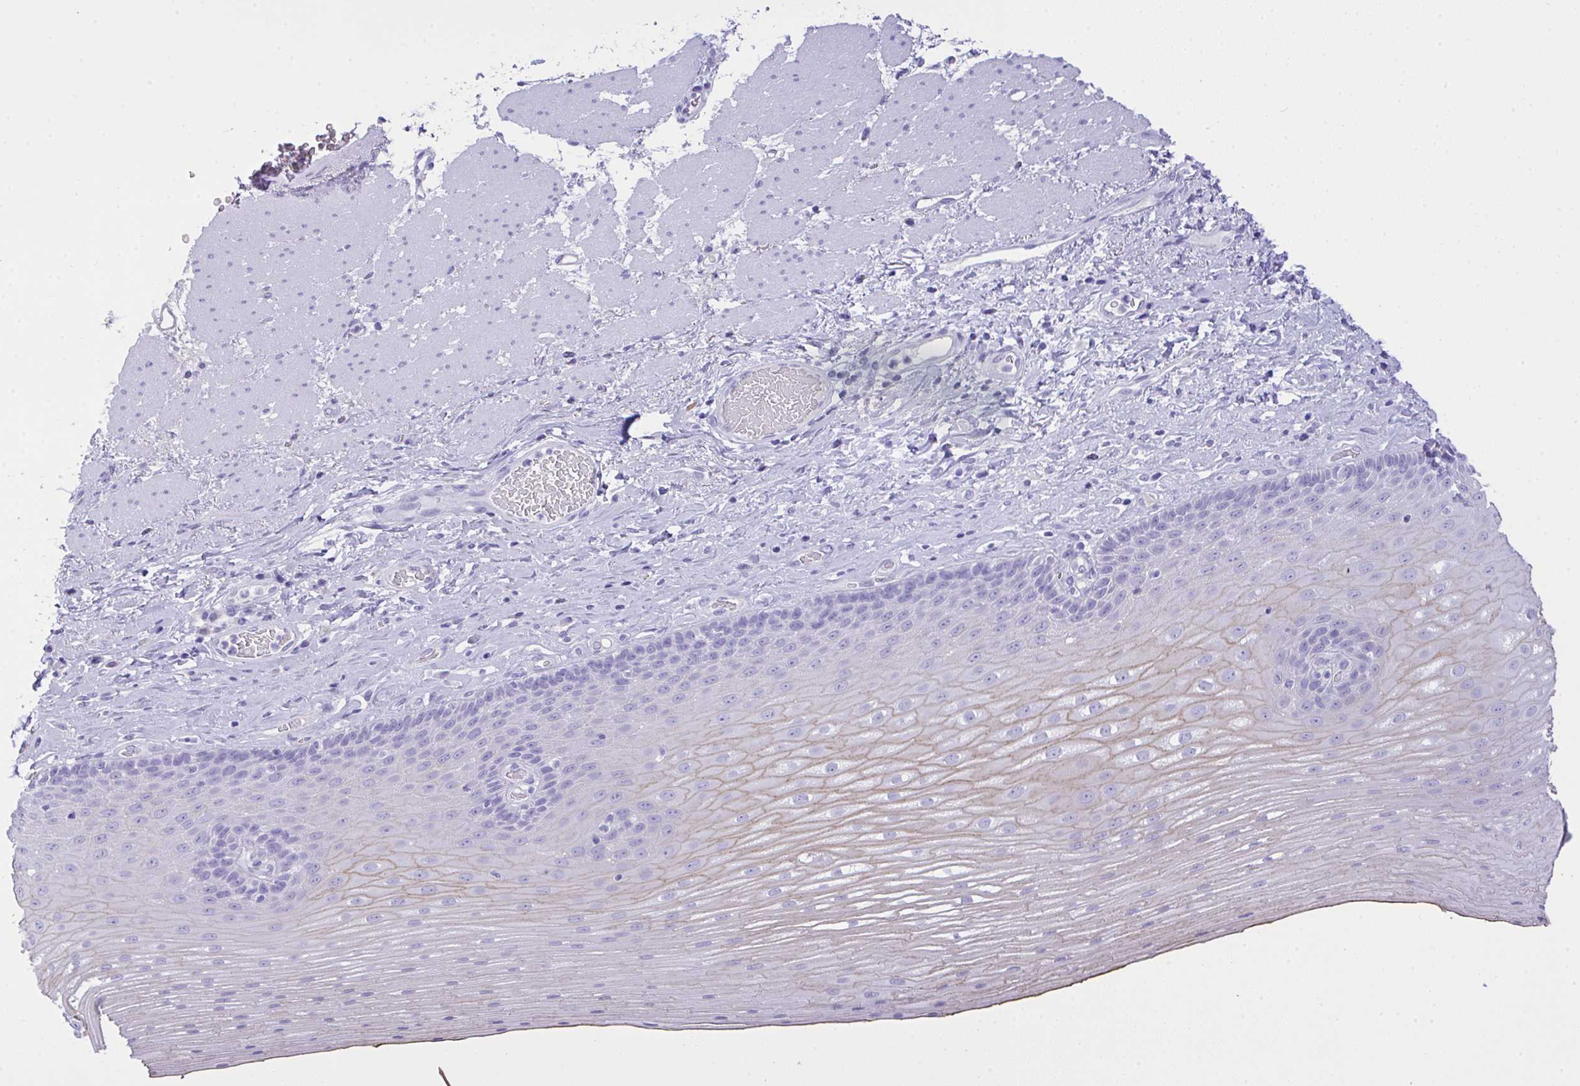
{"staining": {"intensity": "weak", "quantity": "<25%", "location": "cytoplasmic/membranous"}, "tissue": "esophagus", "cell_type": "Squamous epithelial cells", "image_type": "normal", "snomed": [{"axis": "morphology", "description": "Normal tissue, NOS"}, {"axis": "topography", "description": "Esophagus"}], "caption": "There is no significant staining in squamous epithelial cells of esophagus. (DAB (3,3'-diaminobenzidine) IHC, high magnification).", "gene": "AKR1D1", "patient": {"sex": "male", "age": 62}}